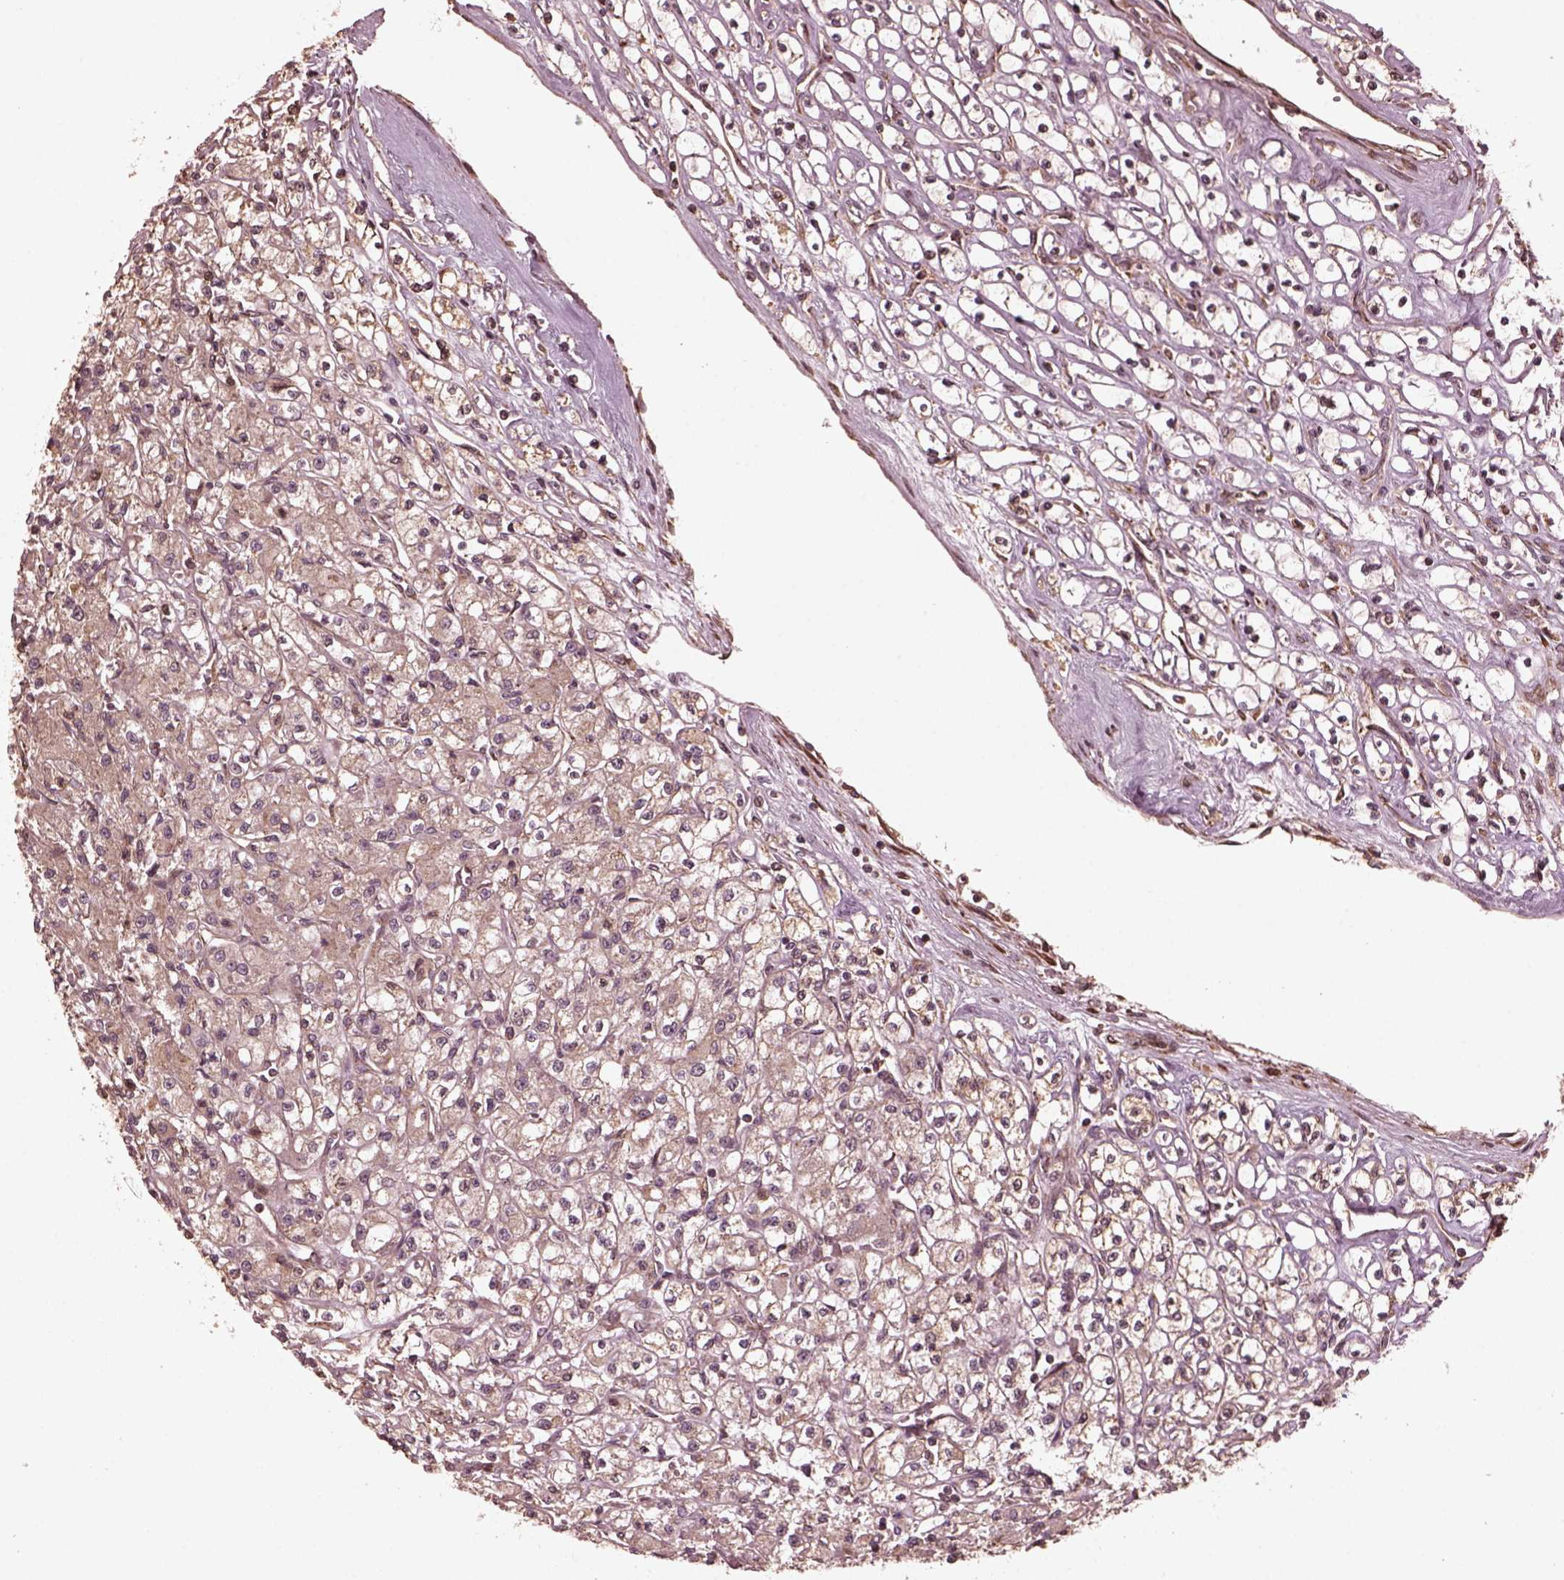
{"staining": {"intensity": "weak", "quantity": ">75%", "location": "cytoplasmic/membranous"}, "tissue": "renal cancer", "cell_type": "Tumor cells", "image_type": "cancer", "snomed": [{"axis": "morphology", "description": "Adenocarcinoma, NOS"}, {"axis": "topography", "description": "Kidney"}], "caption": "Protein expression analysis of human renal cancer reveals weak cytoplasmic/membranous positivity in approximately >75% of tumor cells. (Stains: DAB in brown, nuclei in blue, Microscopy: brightfield microscopy at high magnification).", "gene": "ZNF292", "patient": {"sex": "female", "age": 70}}